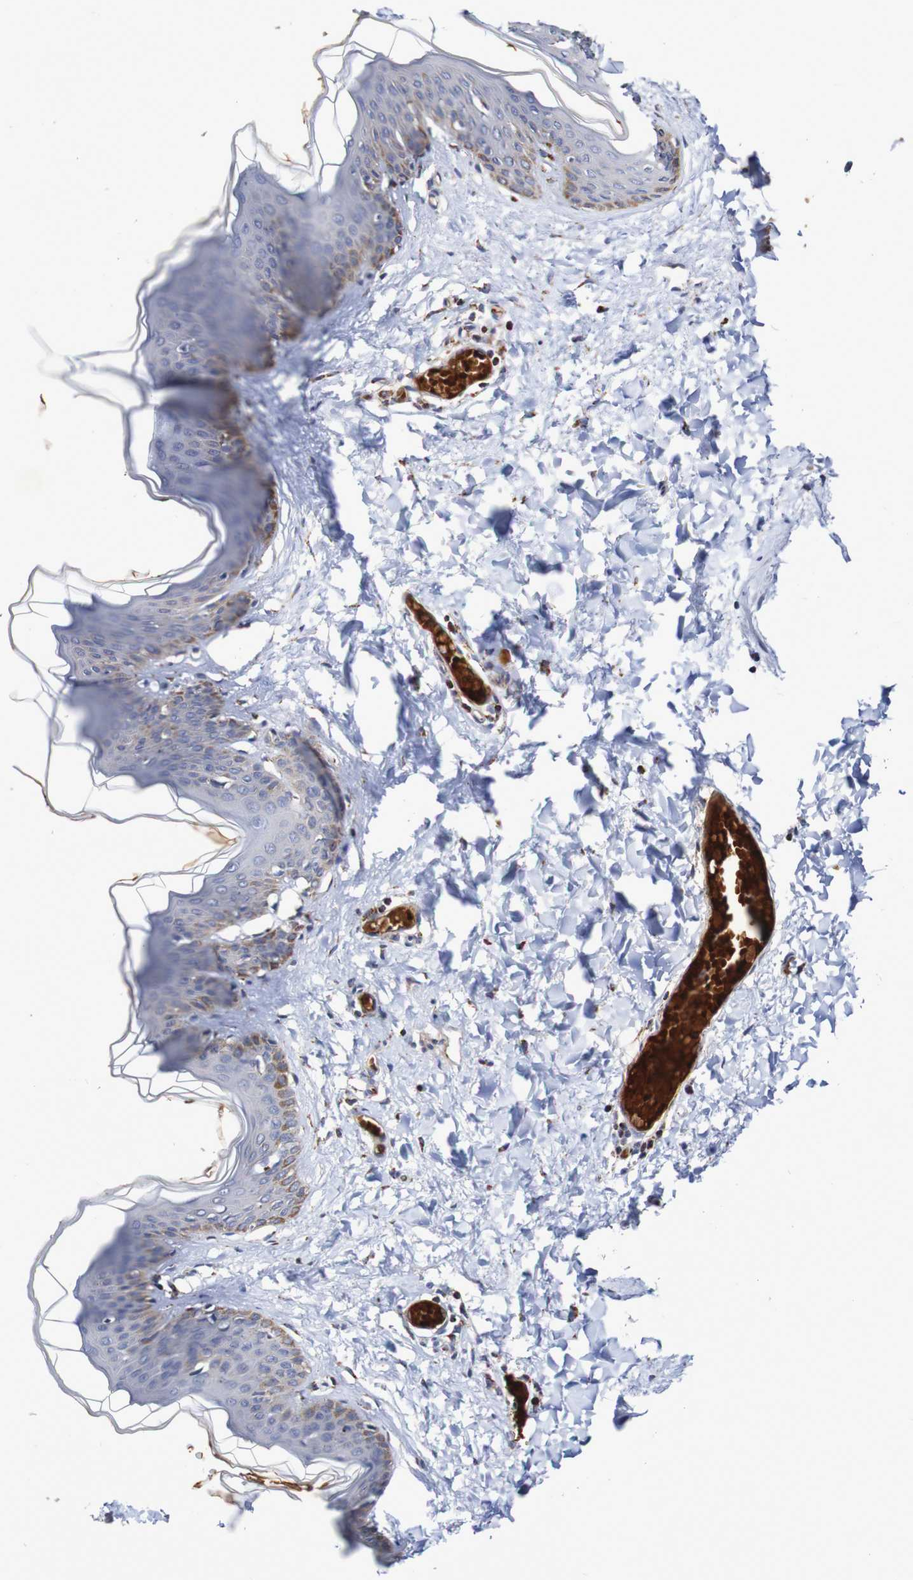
{"staining": {"intensity": "negative", "quantity": "none", "location": "none"}, "tissue": "skin", "cell_type": "Fibroblasts", "image_type": "normal", "snomed": [{"axis": "morphology", "description": "Normal tissue, NOS"}, {"axis": "topography", "description": "Skin"}], "caption": "This is a micrograph of IHC staining of benign skin, which shows no staining in fibroblasts. (DAB immunohistochemistry visualized using brightfield microscopy, high magnification).", "gene": "WNT4", "patient": {"sex": "female", "age": 17}}